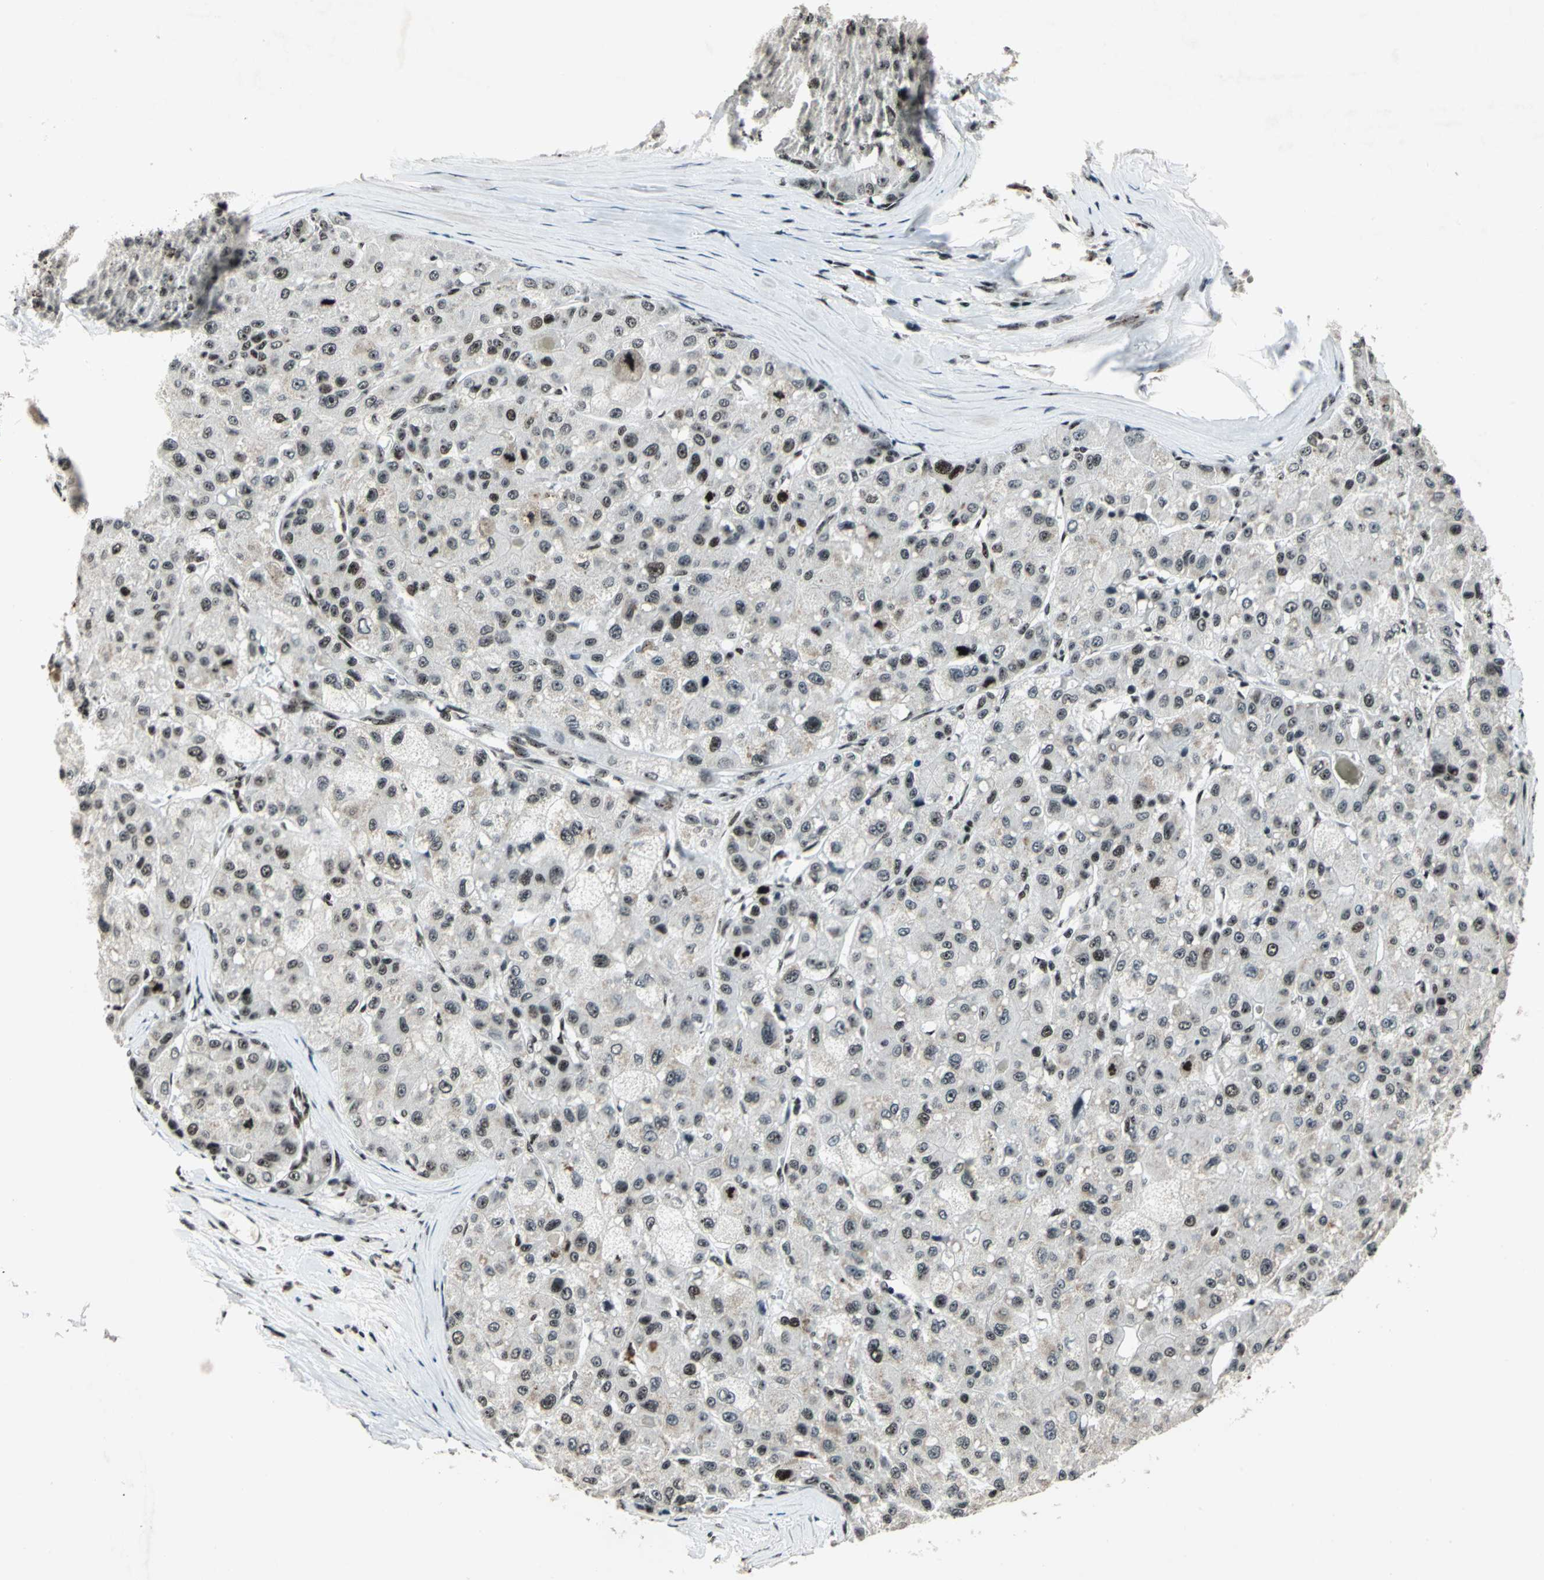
{"staining": {"intensity": "weak", "quantity": "<25%", "location": "cytoplasmic/membranous"}, "tissue": "liver cancer", "cell_type": "Tumor cells", "image_type": "cancer", "snomed": [{"axis": "morphology", "description": "Carcinoma, Hepatocellular, NOS"}, {"axis": "topography", "description": "Liver"}], "caption": "Image shows no significant protein positivity in tumor cells of hepatocellular carcinoma (liver).", "gene": "UBTF", "patient": {"sex": "male", "age": 80}}